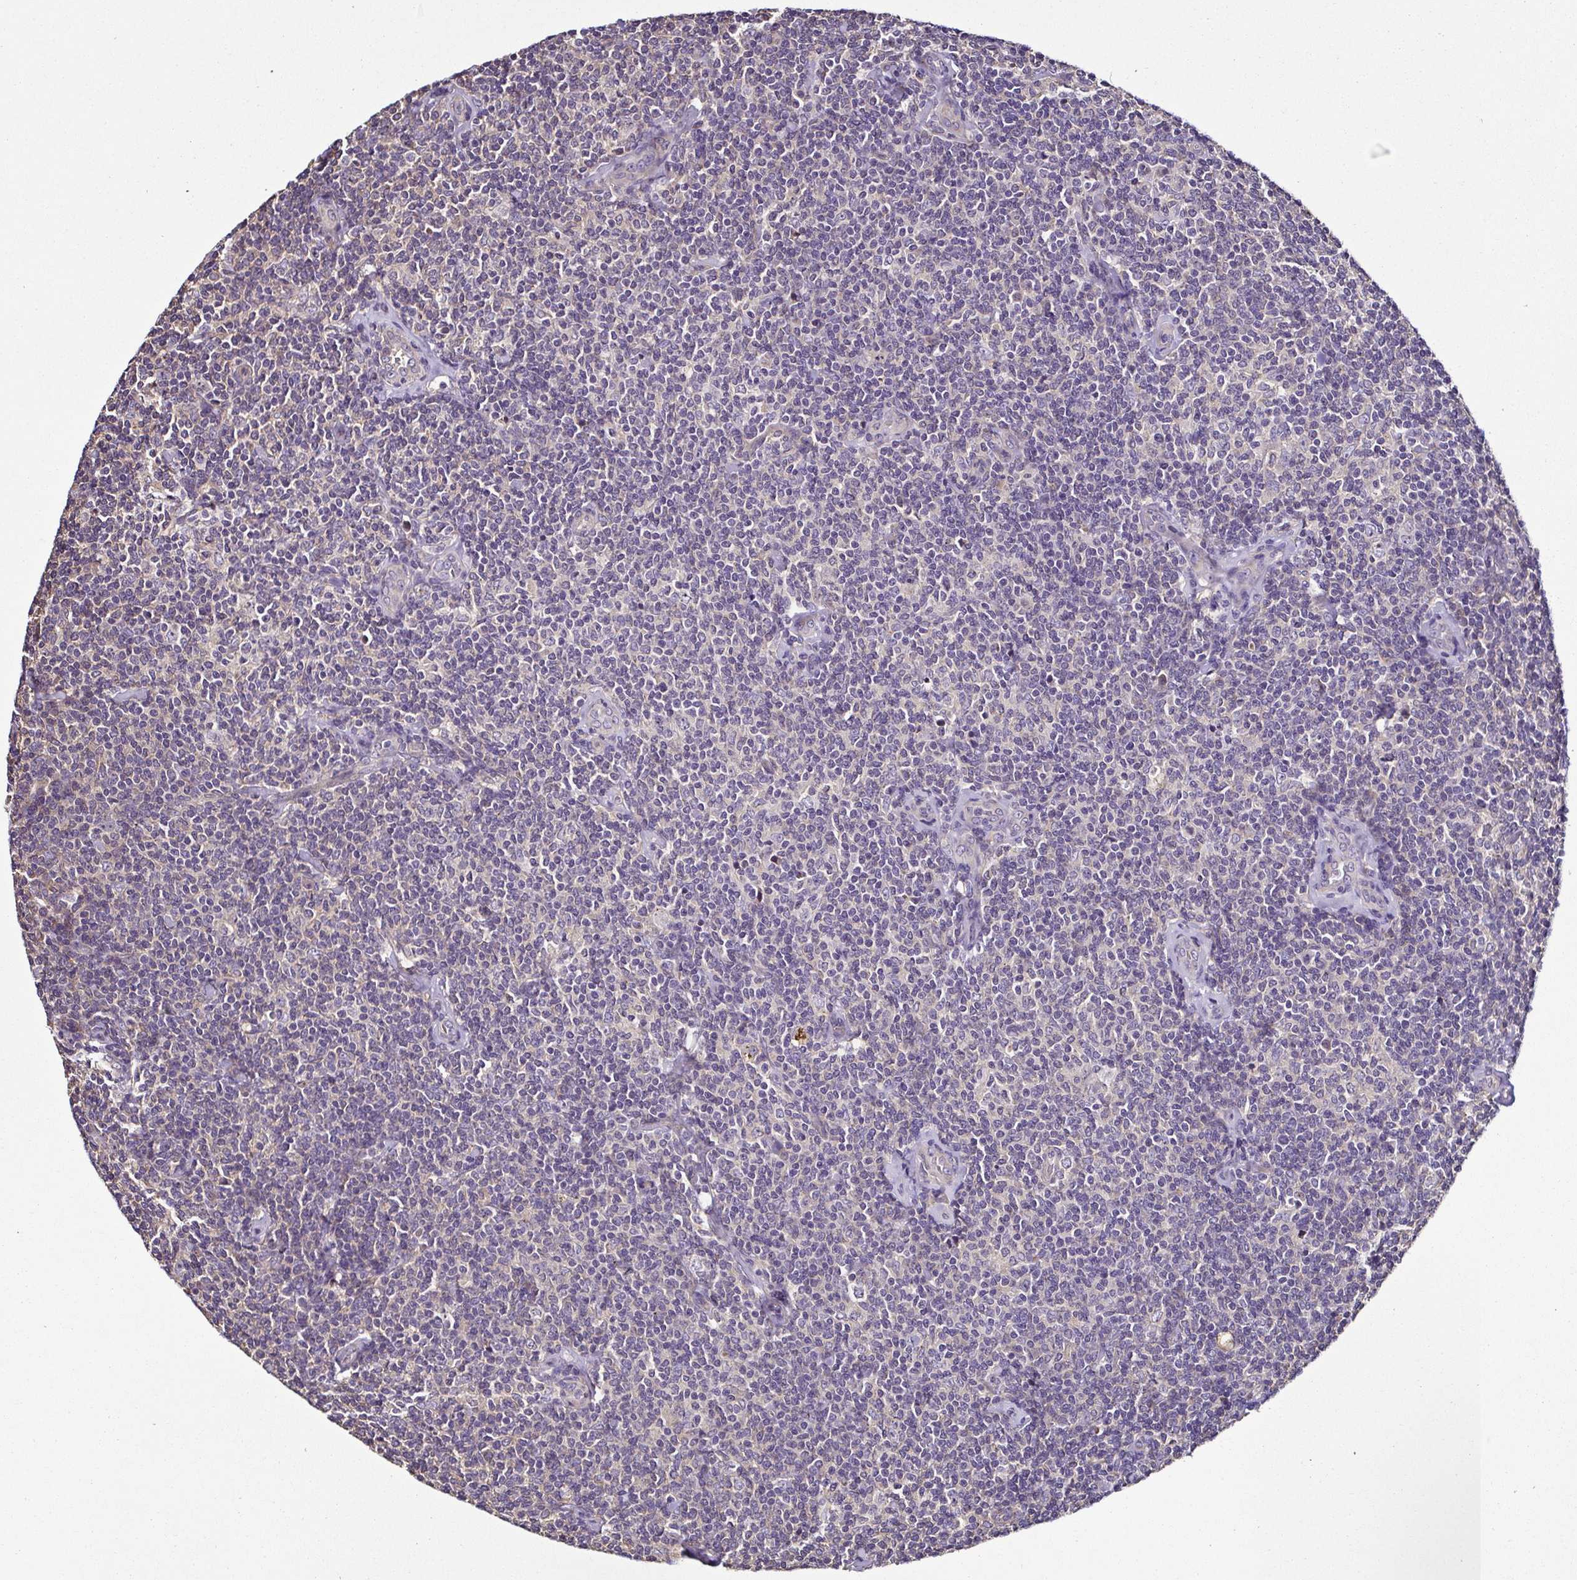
{"staining": {"intensity": "negative", "quantity": "none", "location": "none"}, "tissue": "lymphoma", "cell_type": "Tumor cells", "image_type": "cancer", "snomed": [{"axis": "morphology", "description": "Malignant lymphoma, non-Hodgkin's type, Low grade"}, {"axis": "topography", "description": "Lymph node"}], "caption": "Micrograph shows no significant protein expression in tumor cells of malignant lymphoma, non-Hodgkin's type (low-grade).", "gene": "LMOD2", "patient": {"sex": "female", "age": 56}}